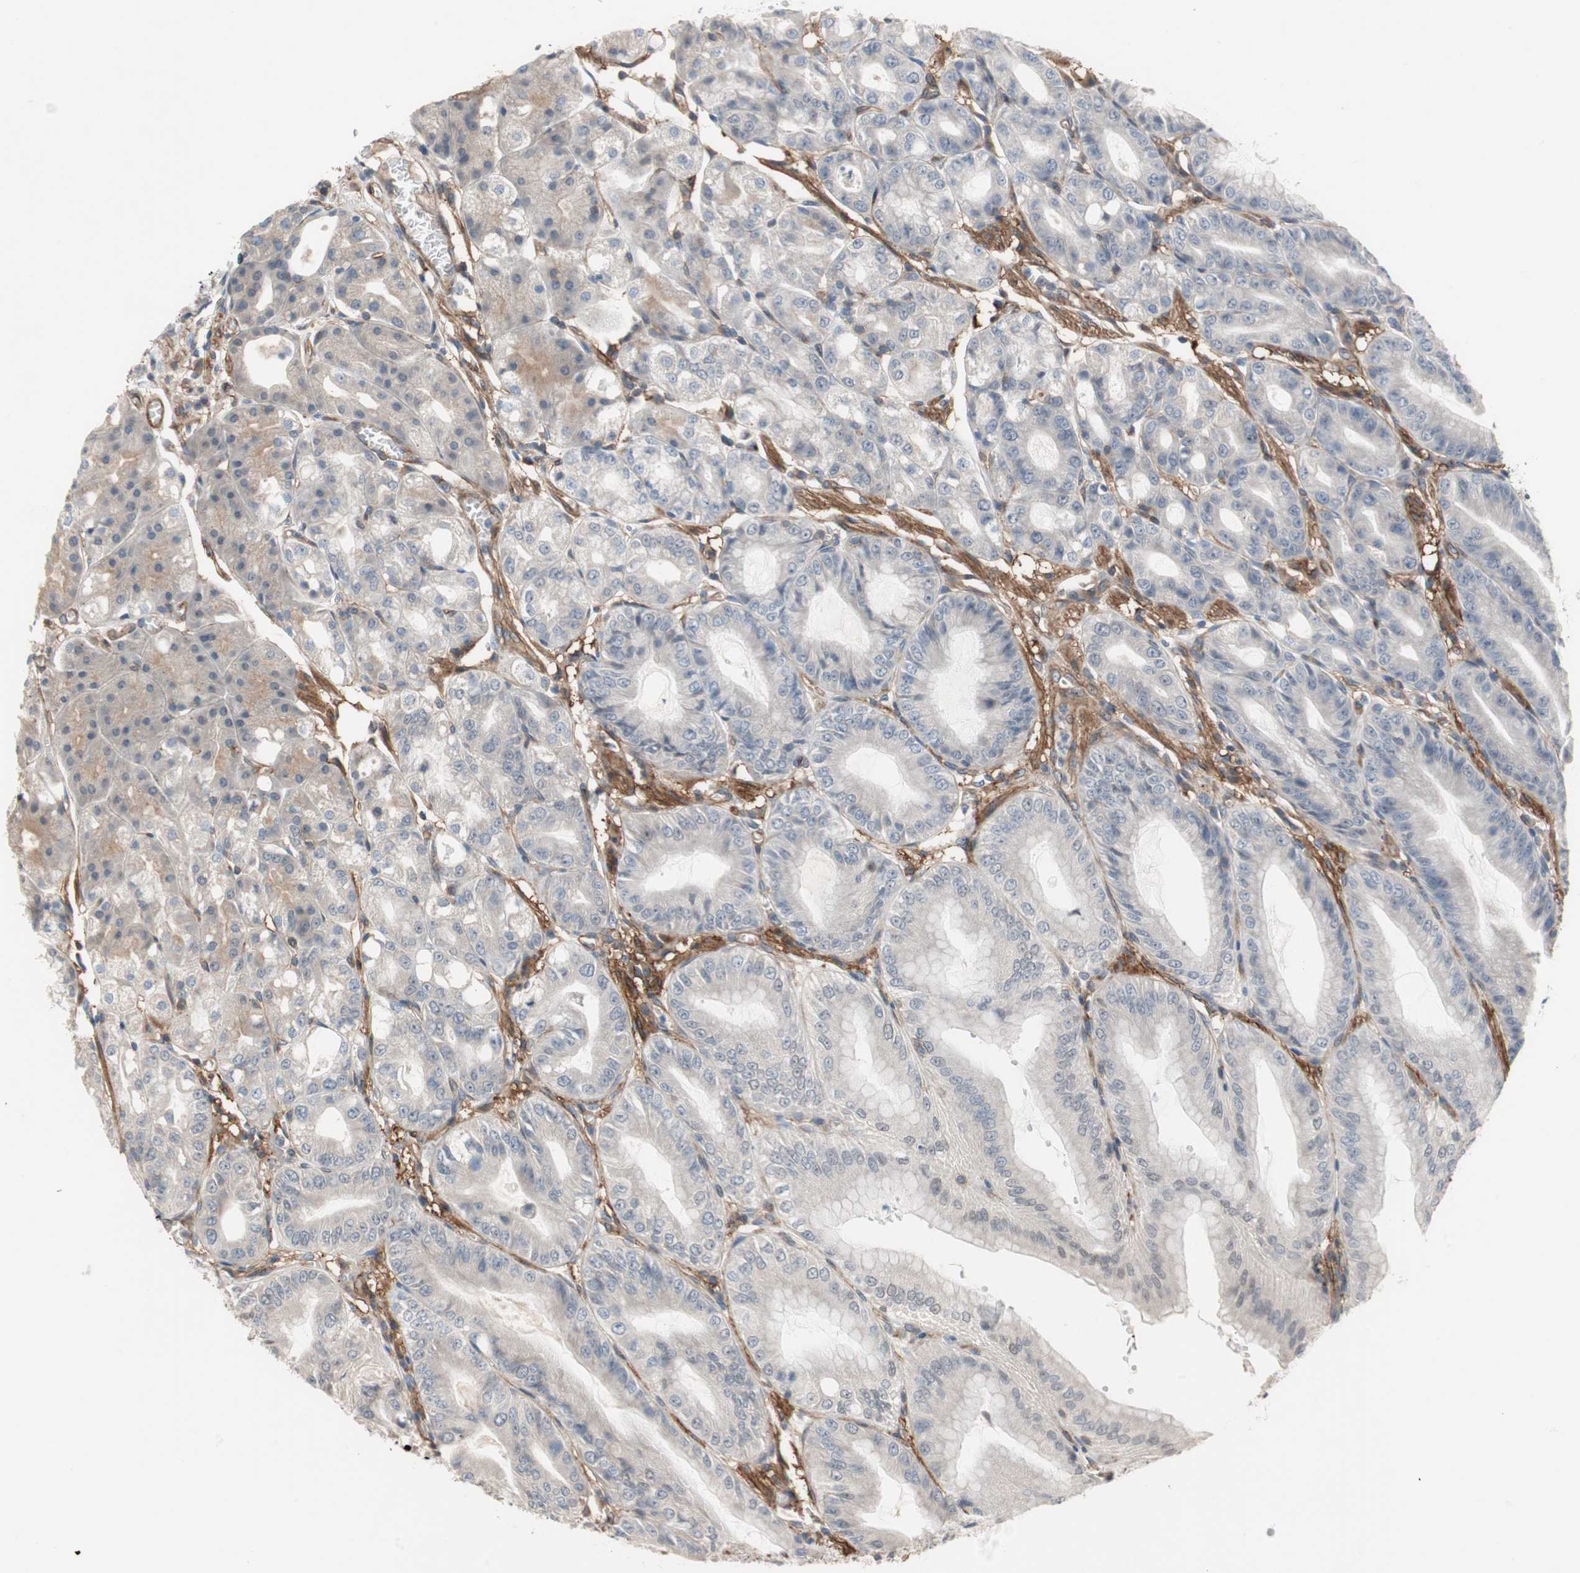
{"staining": {"intensity": "moderate", "quantity": "<25%", "location": "cytoplasmic/membranous"}, "tissue": "stomach", "cell_type": "Glandular cells", "image_type": "normal", "snomed": [{"axis": "morphology", "description": "Normal tissue, NOS"}, {"axis": "topography", "description": "Stomach, lower"}], "caption": "Approximately <25% of glandular cells in benign stomach show moderate cytoplasmic/membranous protein staining as visualized by brown immunohistochemical staining.", "gene": "GRHL1", "patient": {"sex": "male", "age": 71}}